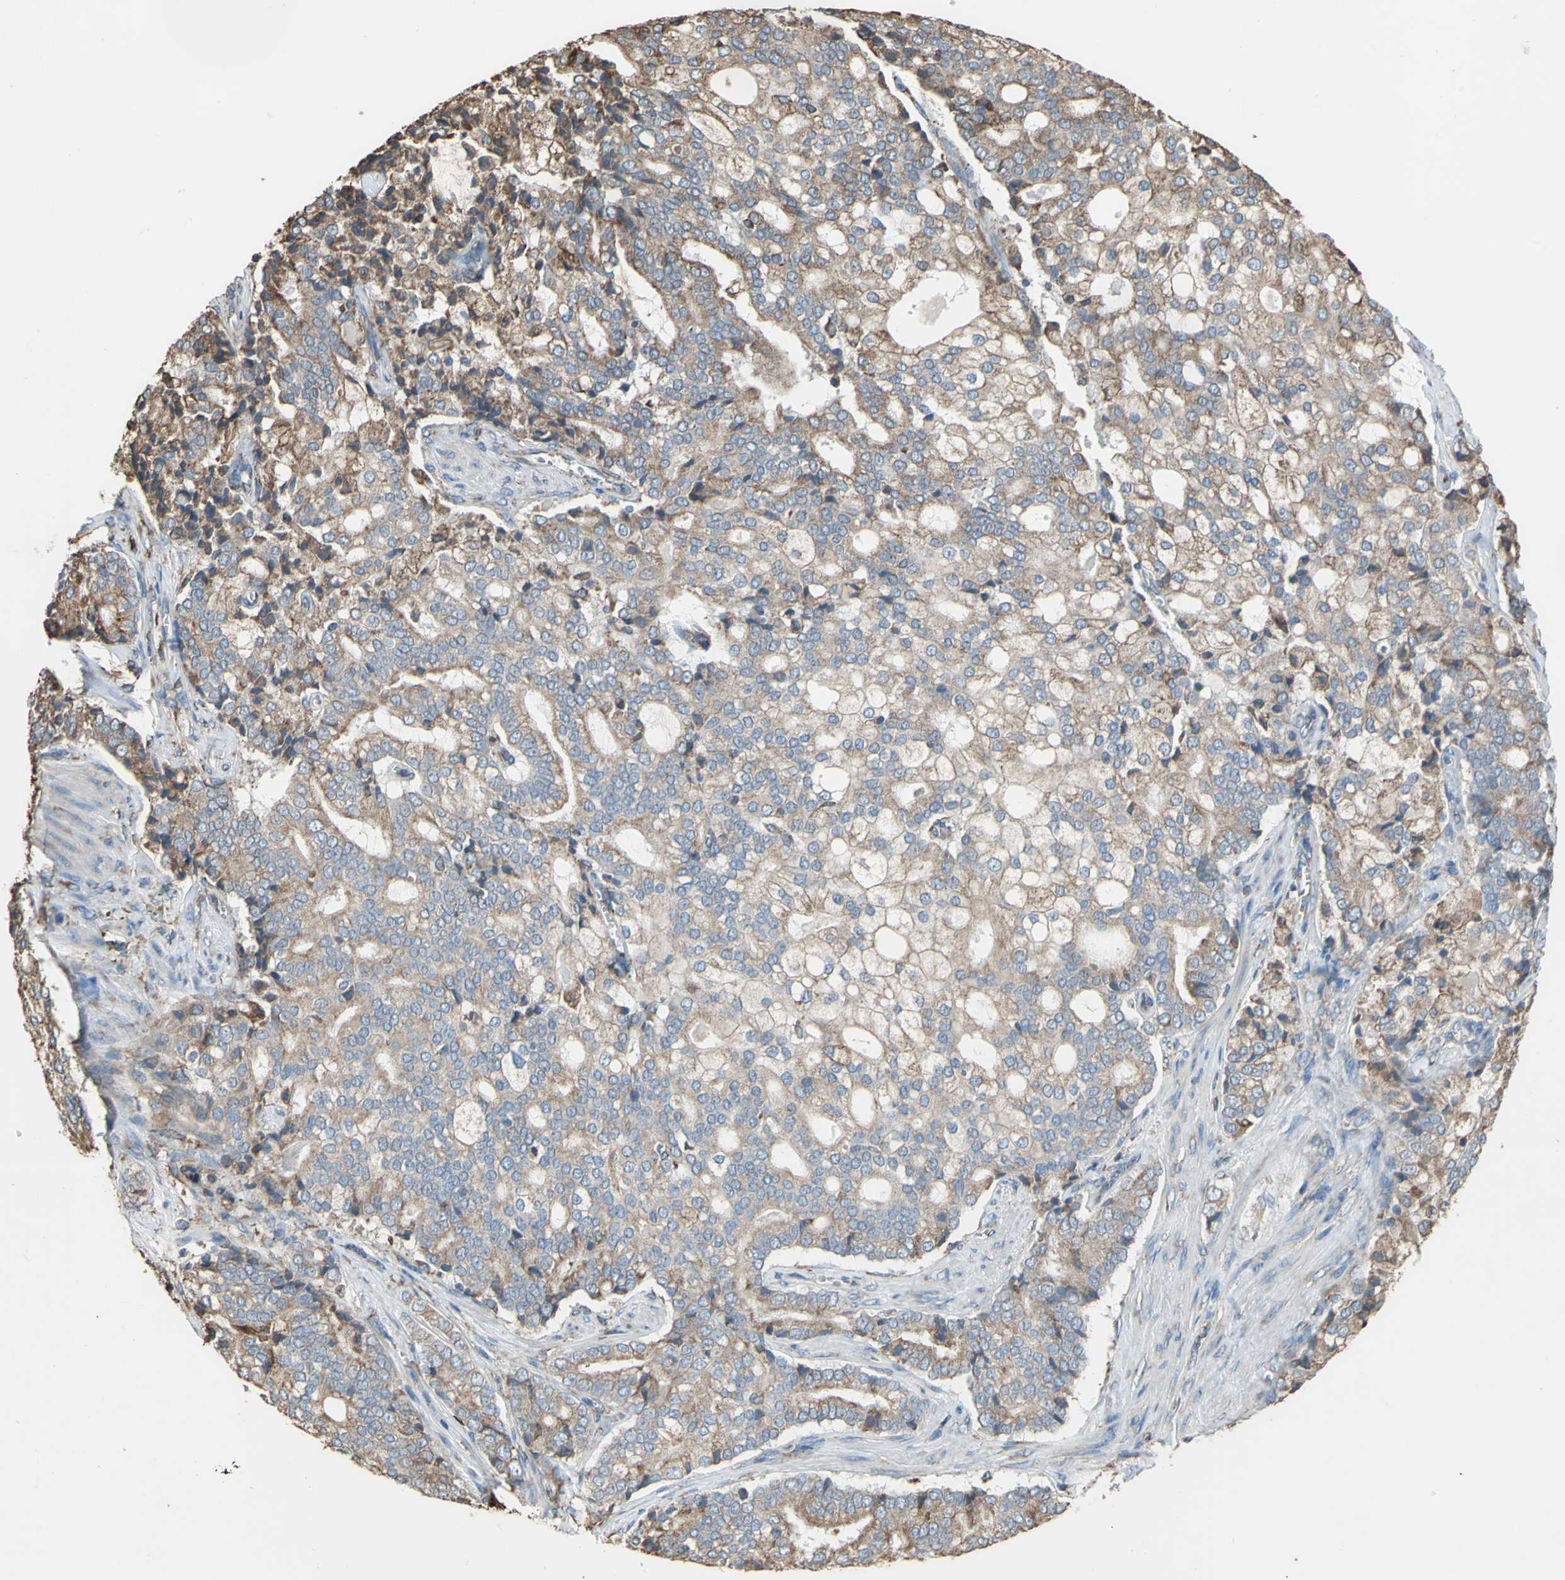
{"staining": {"intensity": "moderate", "quantity": ">75%", "location": "cytoplasmic/membranous"}, "tissue": "prostate cancer", "cell_type": "Tumor cells", "image_type": "cancer", "snomed": [{"axis": "morphology", "description": "Adenocarcinoma, Low grade"}, {"axis": "topography", "description": "Prostate"}], "caption": "Immunohistochemistry (DAB (3,3'-diaminobenzidine)) staining of human low-grade adenocarcinoma (prostate) reveals moderate cytoplasmic/membranous protein positivity in approximately >75% of tumor cells. (DAB = brown stain, brightfield microscopy at high magnification).", "gene": "GPANK1", "patient": {"sex": "male", "age": 58}}